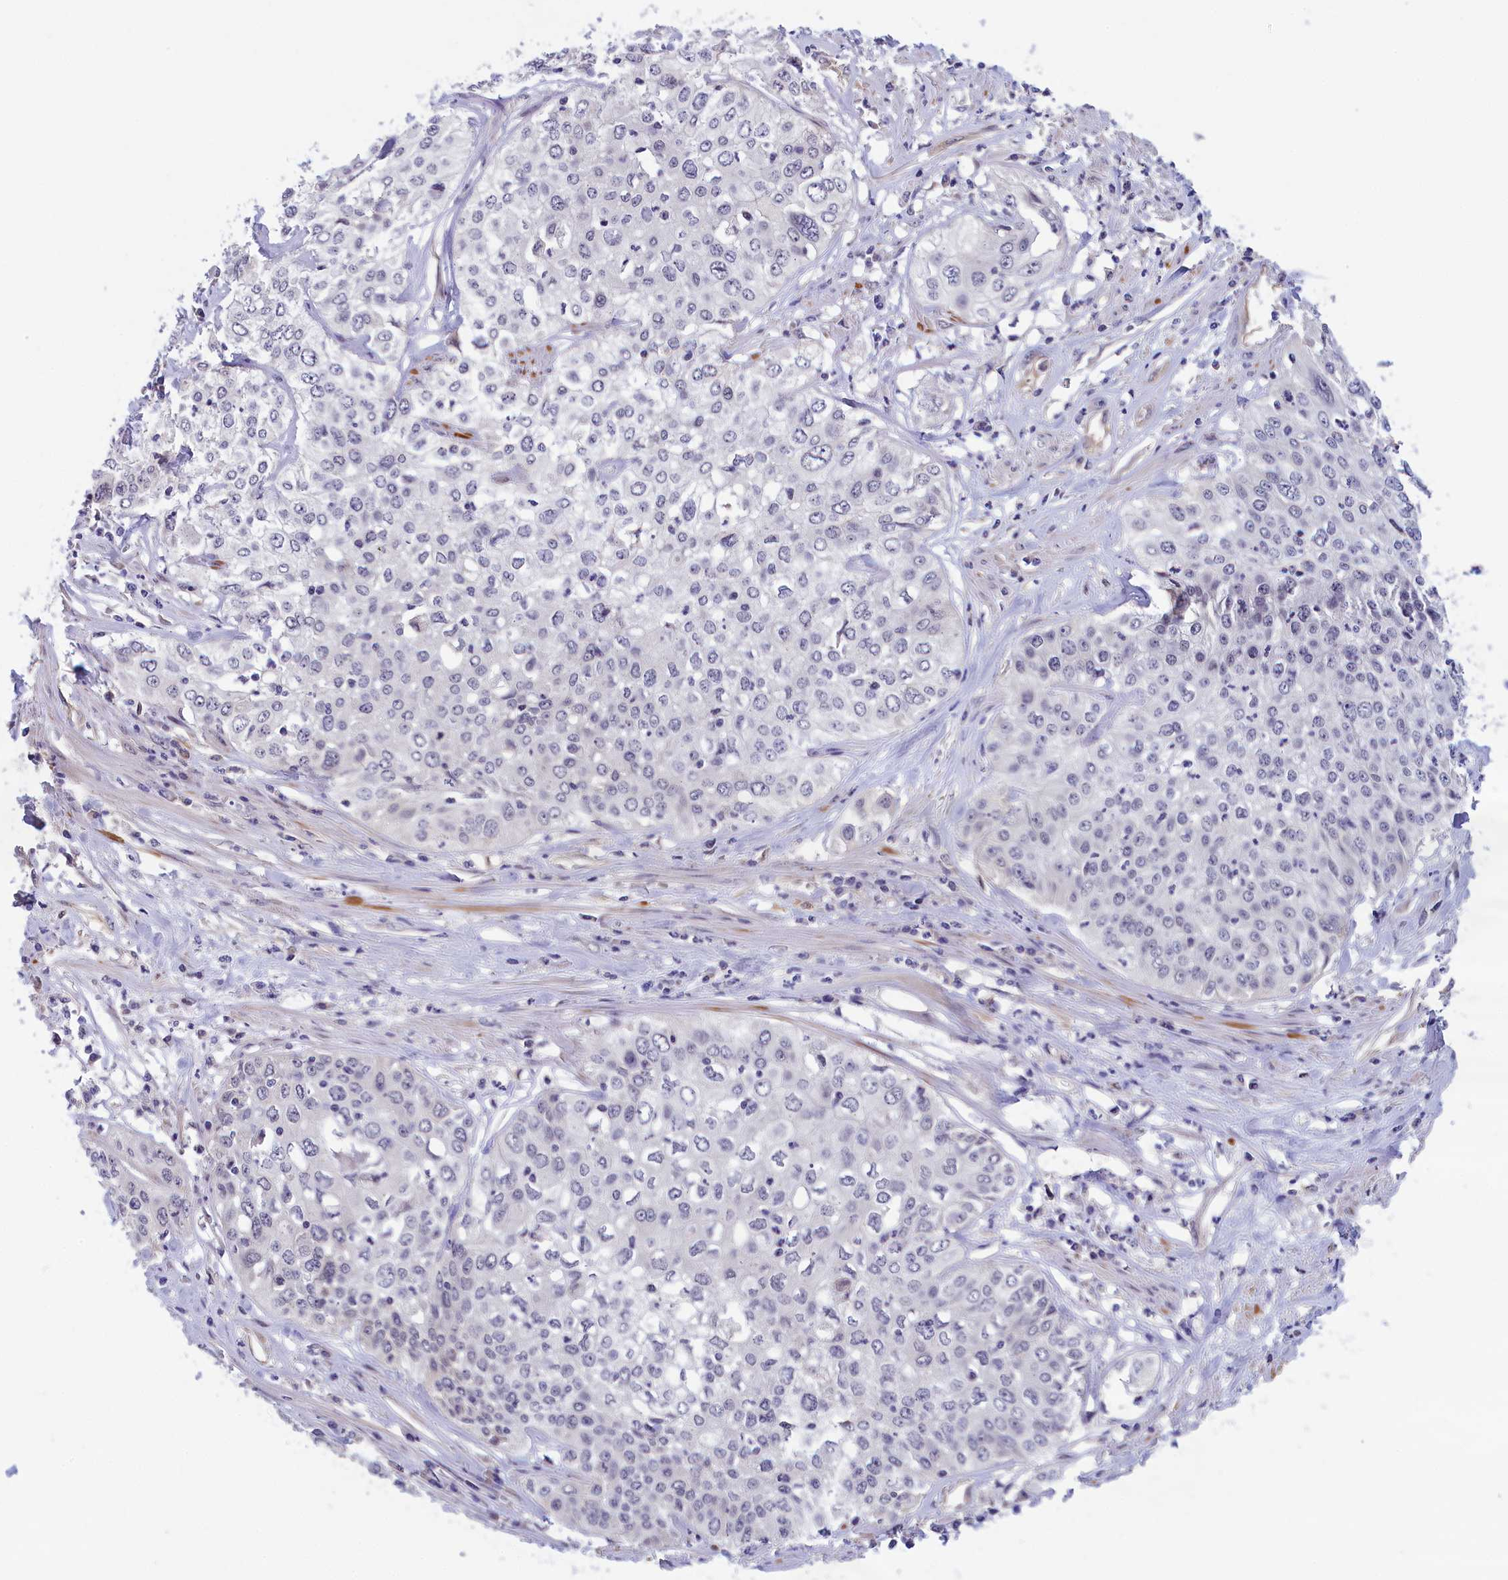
{"staining": {"intensity": "negative", "quantity": "none", "location": "none"}, "tissue": "cervical cancer", "cell_type": "Tumor cells", "image_type": "cancer", "snomed": [{"axis": "morphology", "description": "Squamous cell carcinoma, NOS"}, {"axis": "topography", "description": "Cervix"}], "caption": "IHC photomicrograph of neoplastic tissue: human cervical cancer (squamous cell carcinoma) stained with DAB demonstrates no significant protein expression in tumor cells.", "gene": "IGFALS", "patient": {"sex": "female", "age": 31}}